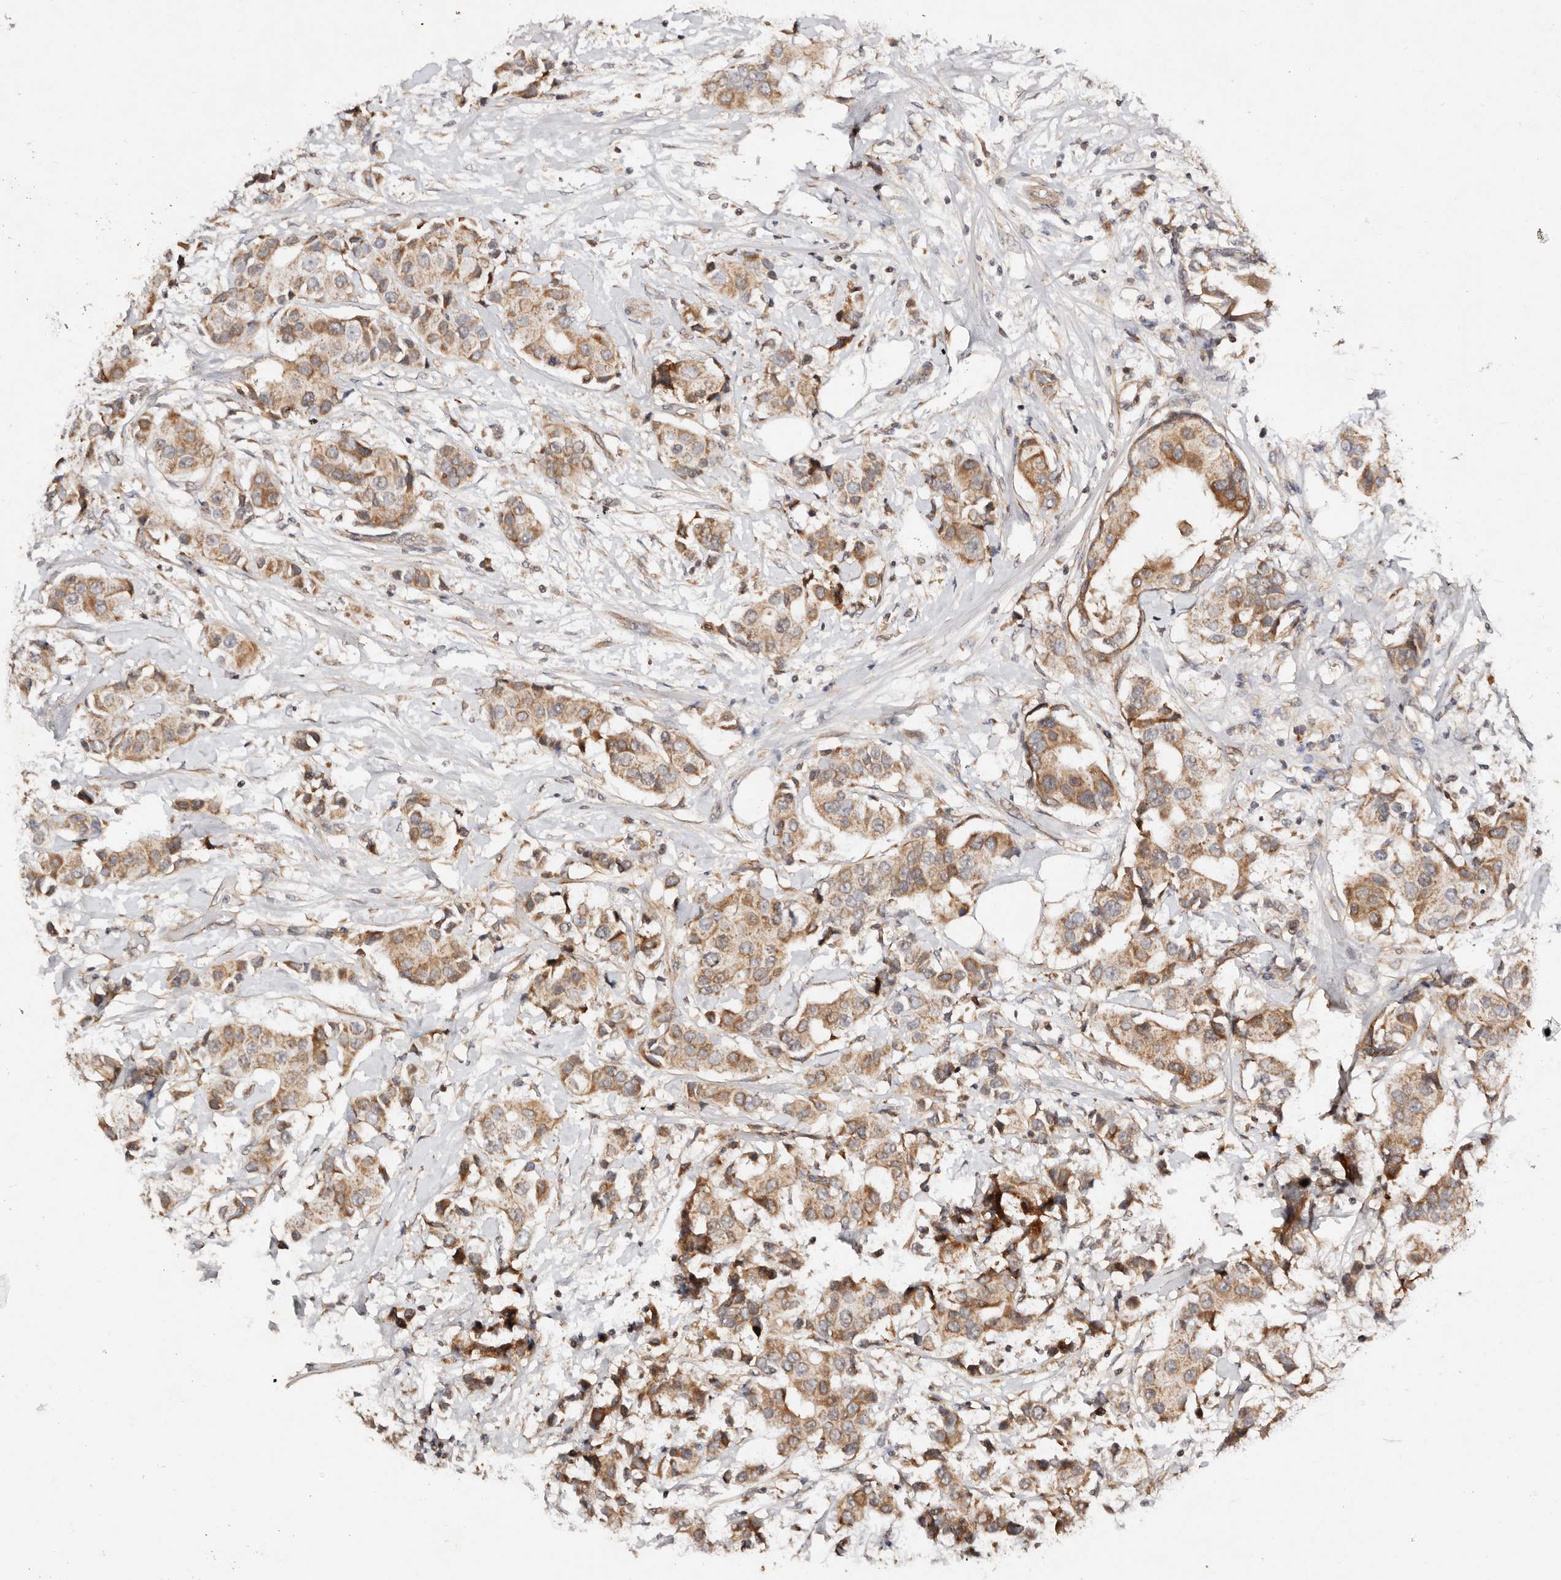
{"staining": {"intensity": "moderate", "quantity": ">75%", "location": "cytoplasmic/membranous"}, "tissue": "breast cancer", "cell_type": "Tumor cells", "image_type": "cancer", "snomed": [{"axis": "morphology", "description": "Normal tissue, NOS"}, {"axis": "morphology", "description": "Duct carcinoma"}, {"axis": "topography", "description": "Breast"}], "caption": "Human invasive ductal carcinoma (breast) stained with a protein marker demonstrates moderate staining in tumor cells.", "gene": "DENND11", "patient": {"sex": "female", "age": 39}}